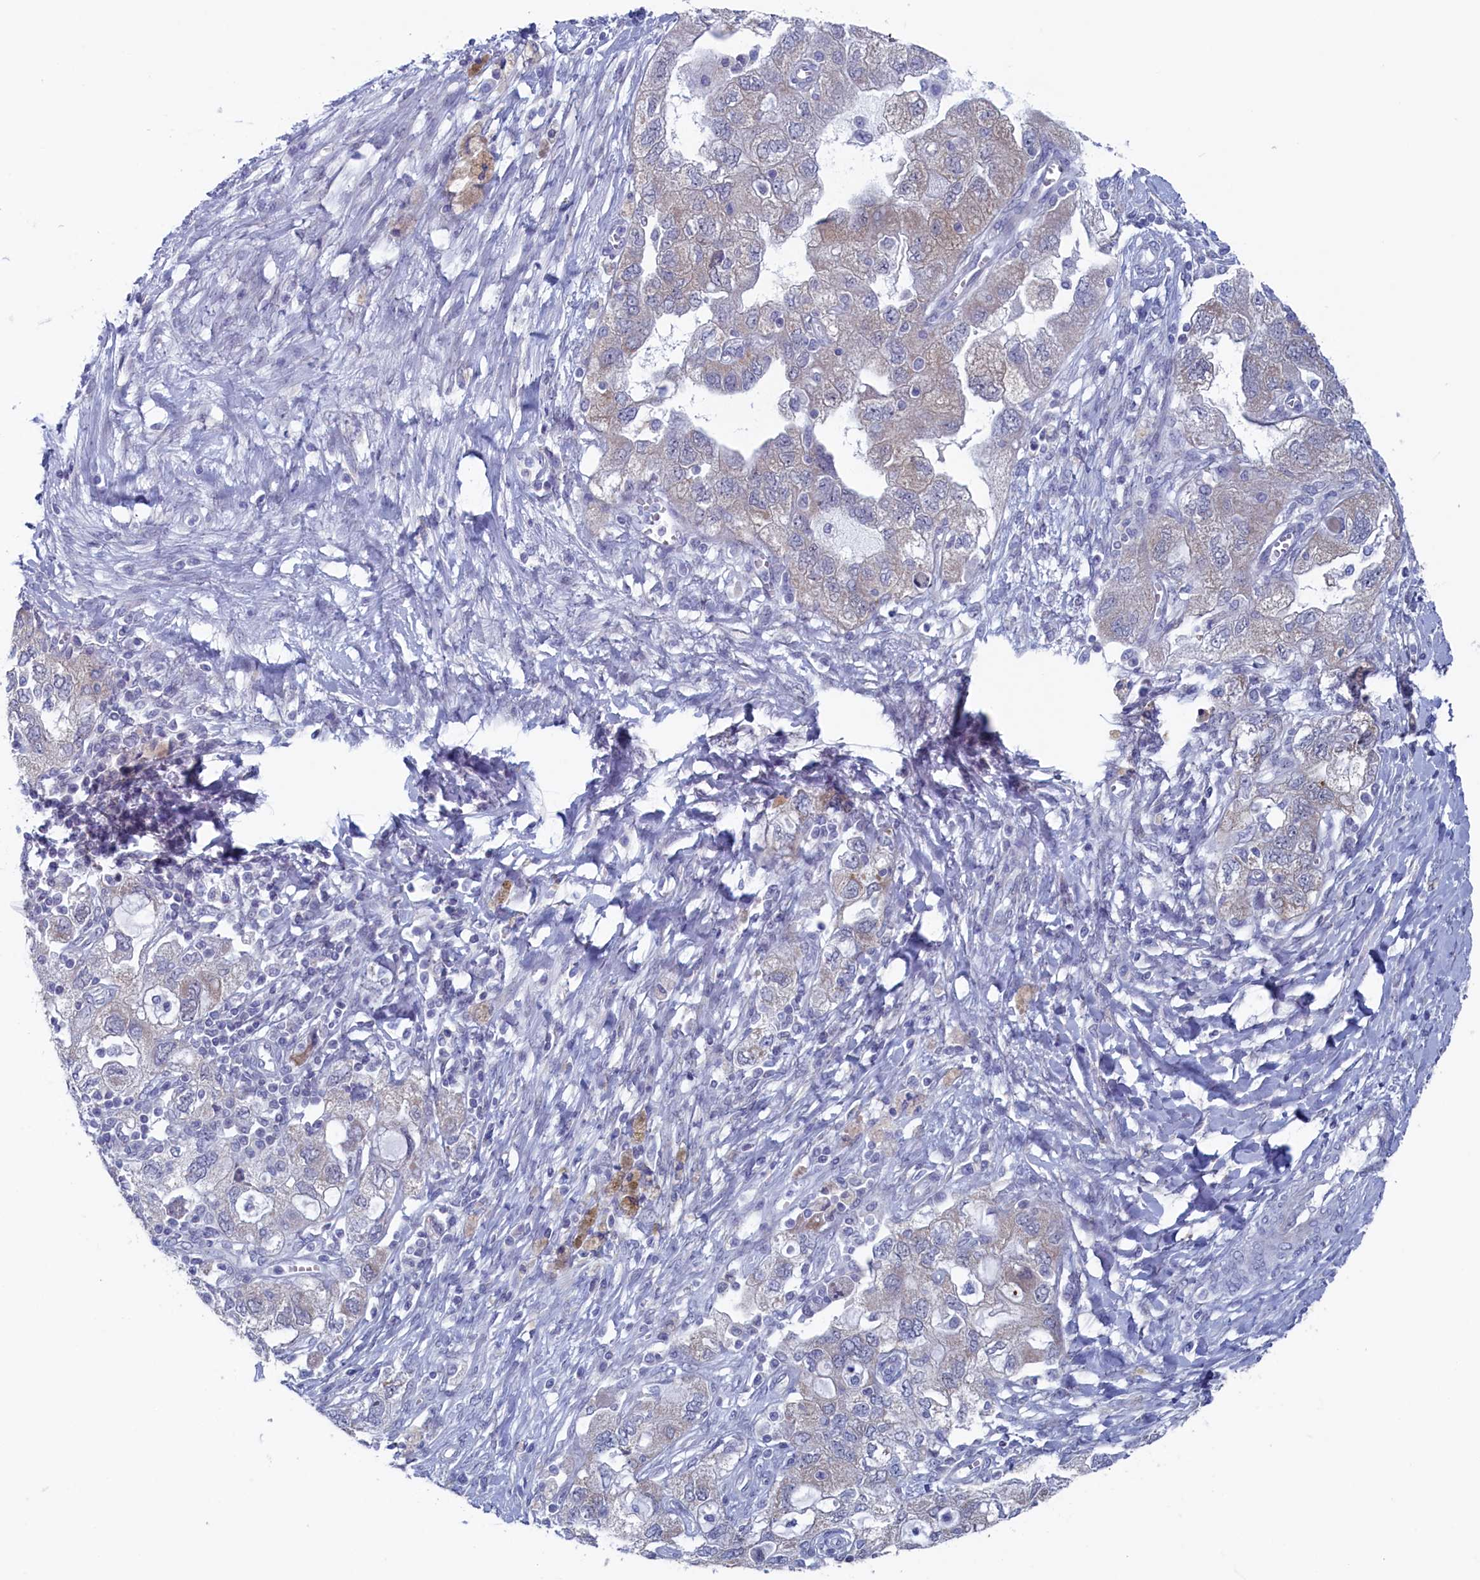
{"staining": {"intensity": "negative", "quantity": "none", "location": "none"}, "tissue": "ovarian cancer", "cell_type": "Tumor cells", "image_type": "cancer", "snomed": [{"axis": "morphology", "description": "Carcinoma, NOS"}, {"axis": "morphology", "description": "Cystadenocarcinoma, serous, NOS"}, {"axis": "topography", "description": "Ovary"}], "caption": "Carcinoma (ovarian) stained for a protein using IHC shows no staining tumor cells.", "gene": "WDR76", "patient": {"sex": "female", "age": 69}}